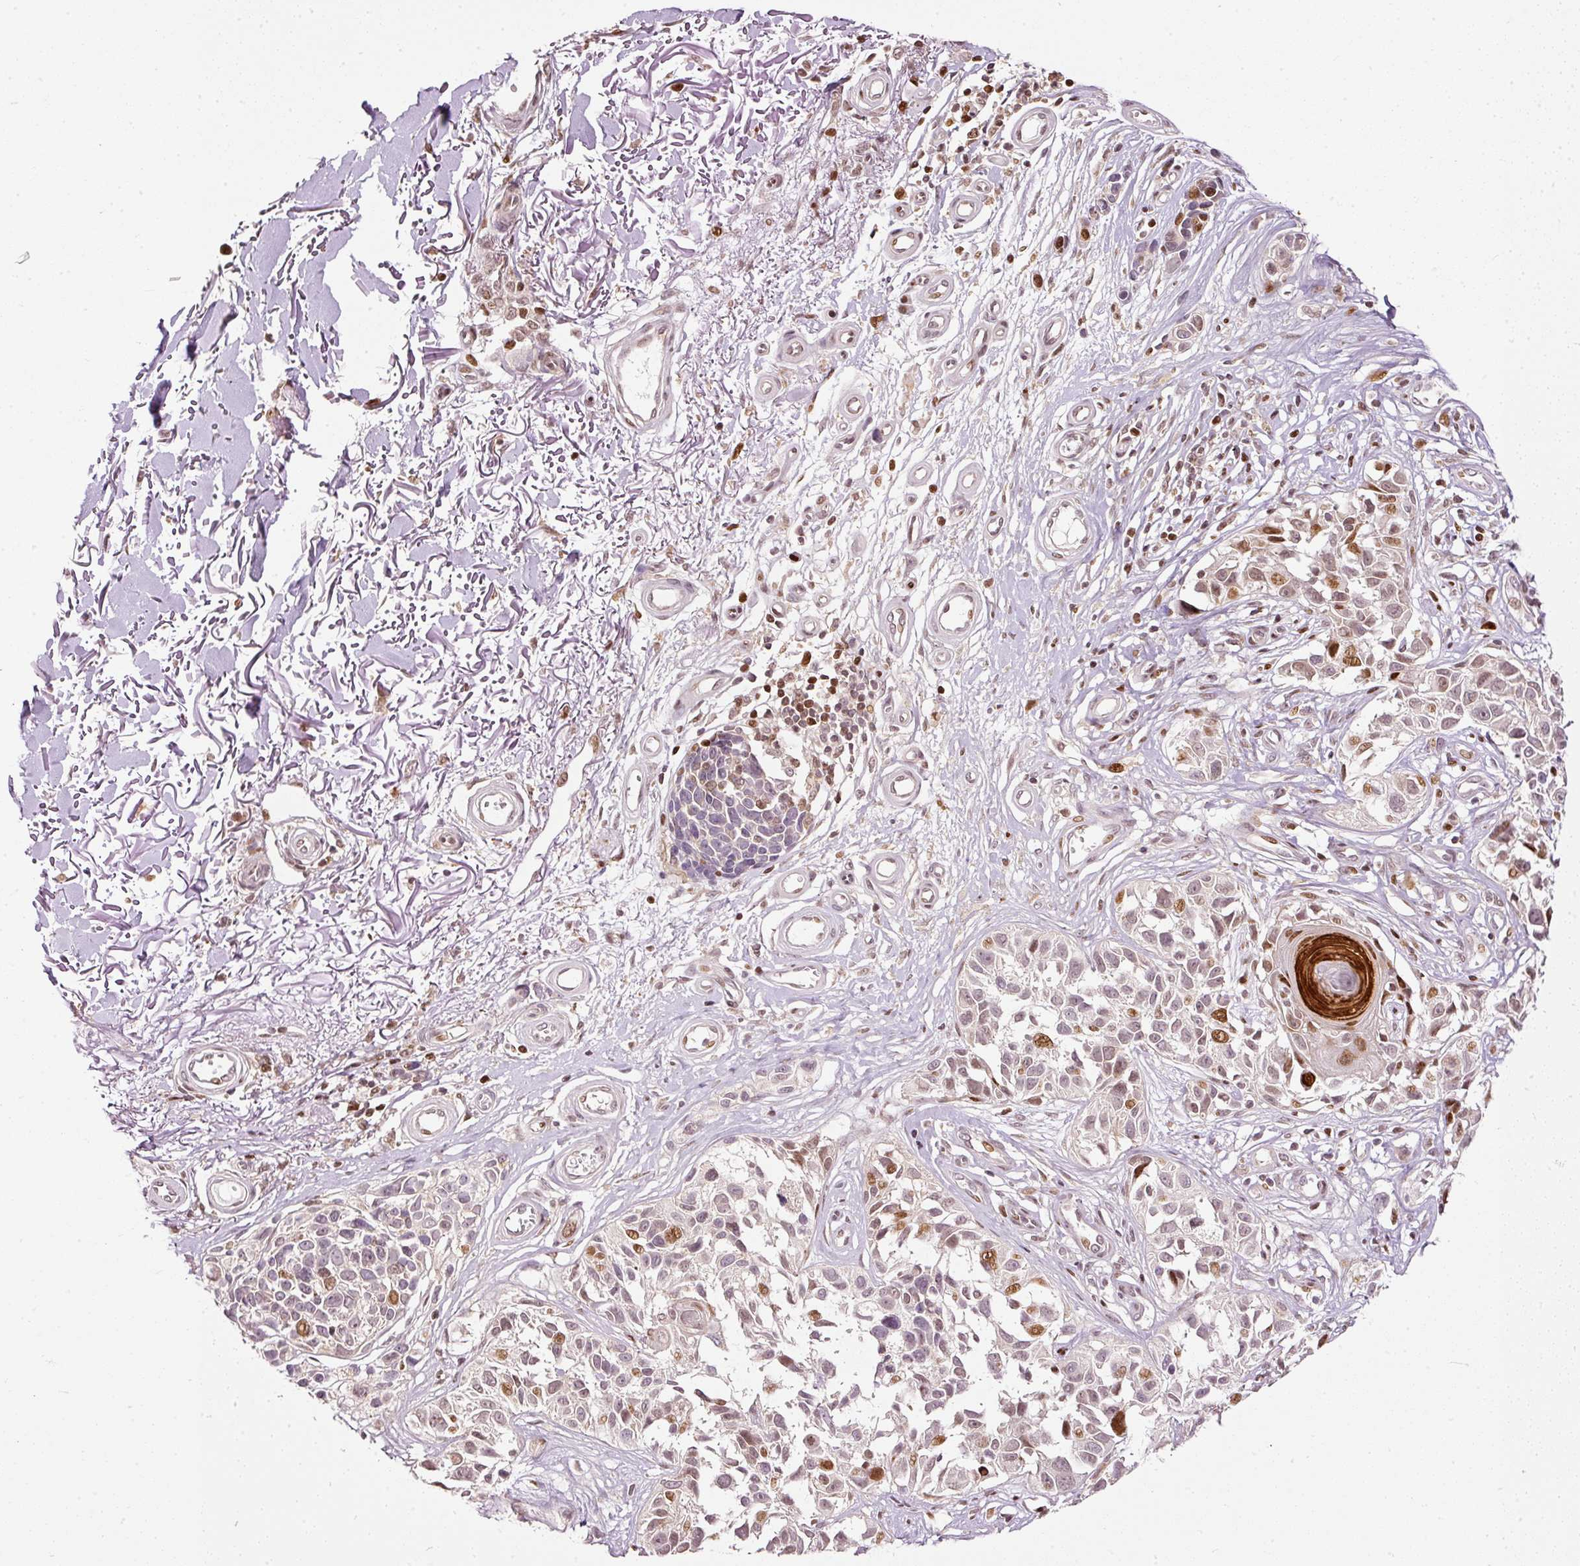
{"staining": {"intensity": "moderate", "quantity": "25%-75%", "location": "nuclear"}, "tissue": "melanoma", "cell_type": "Tumor cells", "image_type": "cancer", "snomed": [{"axis": "morphology", "description": "Malignant melanoma, NOS"}, {"axis": "topography", "description": "Skin"}], "caption": "IHC staining of melanoma, which displays medium levels of moderate nuclear positivity in approximately 25%-75% of tumor cells indicating moderate nuclear protein expression. The staining was performed using DAB (3,3'-diaminobenzidine) (brown) for protein detection and nuclei were counterstained in hematoxylin (blue).", "gene": "ZNF778", "patient": {"sex": "male", "age": 73}}